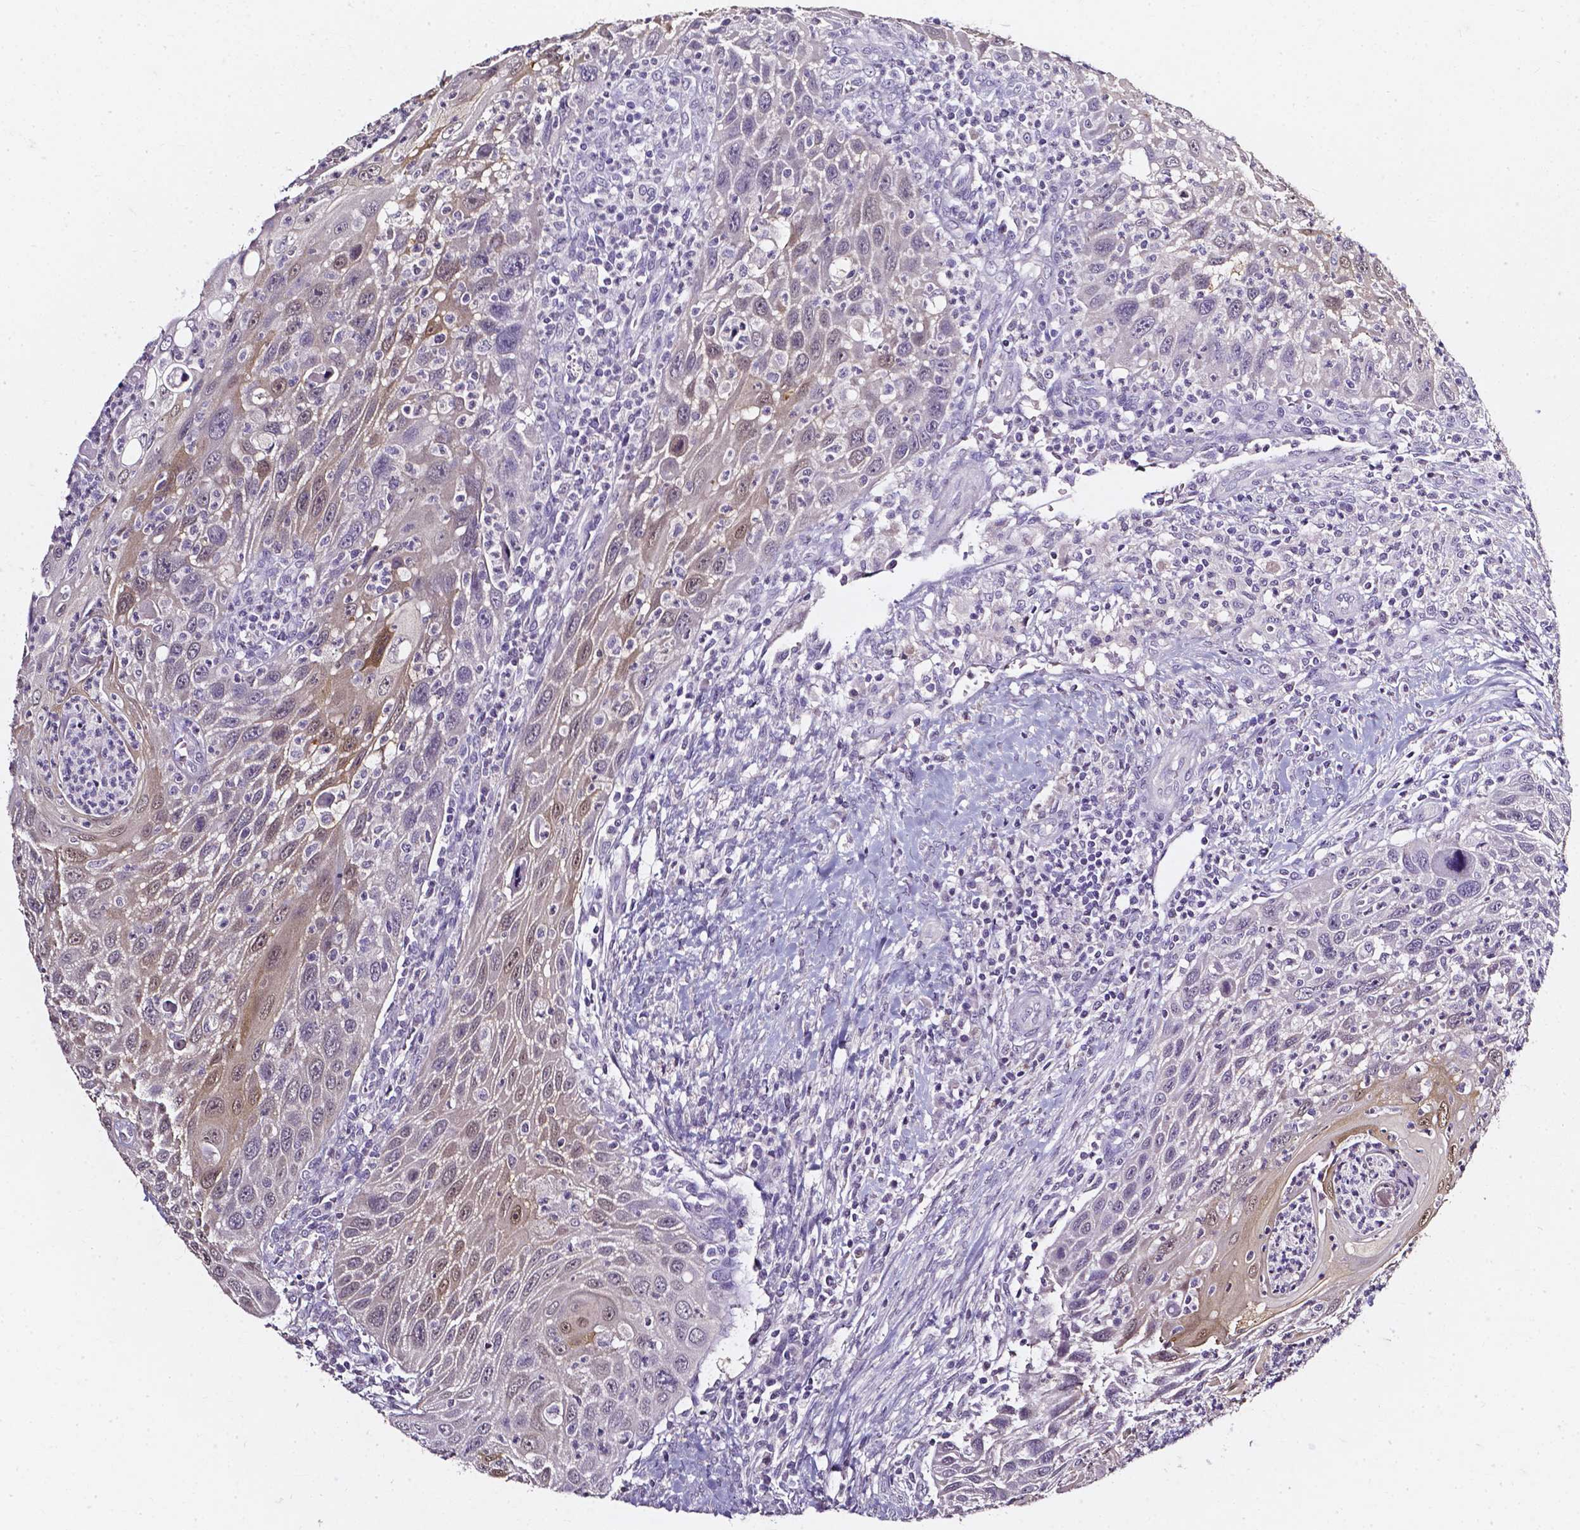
{"staining": {"intensity": "weak", "quantity": "<25%", "location": "cytoplasmic/membranous,nuclear"}, "tissue": "head and neck cancer", "cell_type": "Tumor cells", "image_type": "cancer", "snomed": [{"axis": "morphology", "description": "Squamous cell carcinoma, NOS"}, {"axis": "topography", "description": "Head-Neck"}], "caption": "High magnification brightfield microscopy of head and neck cancer (squamous cell carcinoma) stained with DAB (3,3'-diaminobenzidine) (brown) and counterstained with hematoxylin (blue): tumor cells show no significant expression. (DAB immunohistochemistry (IHC) visualized using brightfield microscopy, high magnification).", "gene": "AKR1B10", "patient": {"sex": "male", "age": 69}}